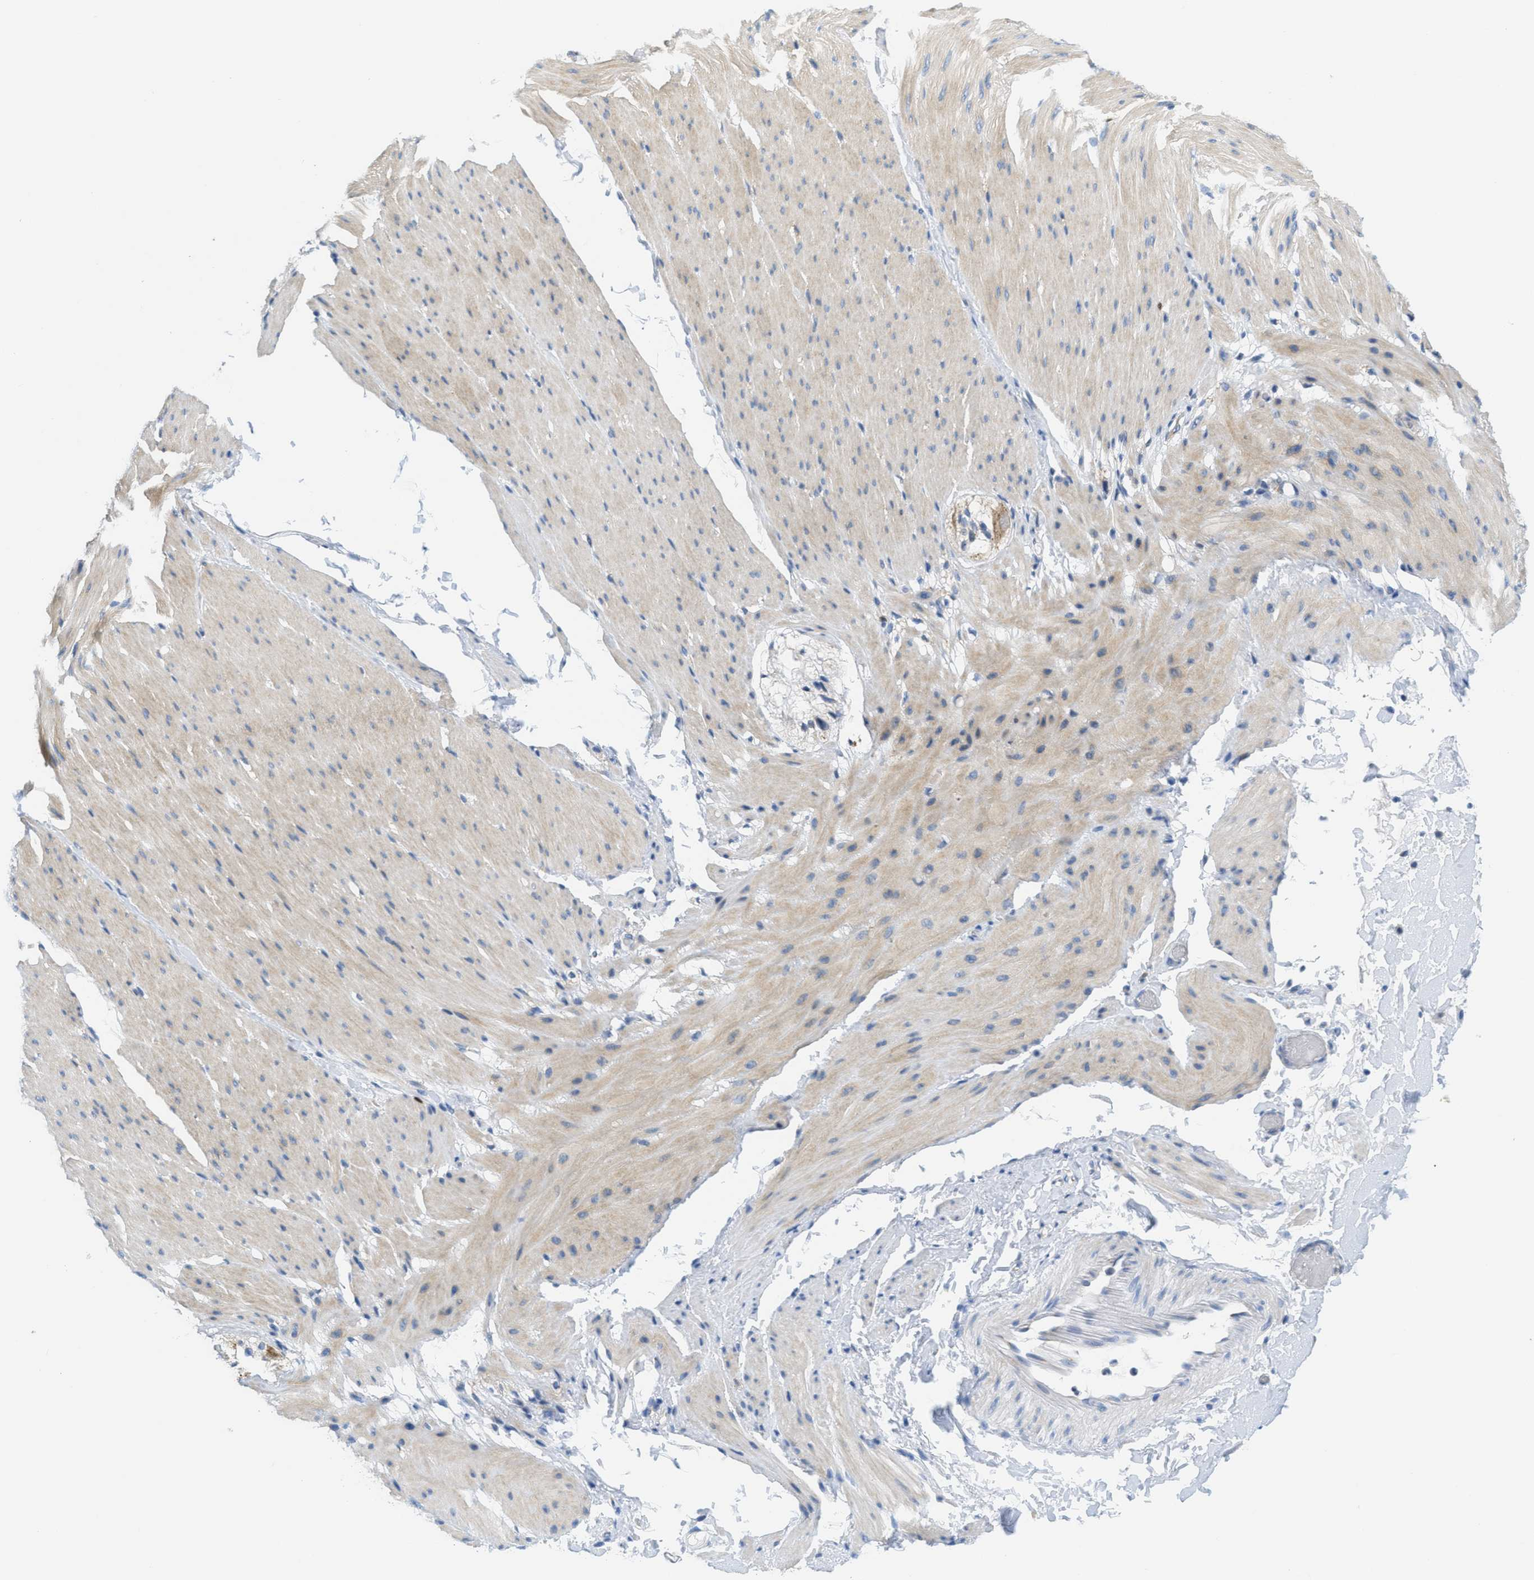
{"staining": {"intensity": "weak", "quantity": "25%-75%", "location": "cytoplasmic/membranous"}, "tissue": "smooth muscle", "cell_type": "Smooth muscle cells", "image_type": "normal", "snomed": [{"axis": "morphology", "description": "Normal tissue, NOS"}, {"axis": "topography", "description": "Smooth muscle"}, {"axis": "topography", "description": "Colon"}], "caption": "The photomicrograph reveals staining of unremarkable smooth muscle, revealing weak cytoplasmic/membranous protein positivity (brown color) within smooth muscle cells. (DAB IHC with brightfield microscopy, high magnification).", "gene": "PTDSS1", "patient": {"sex": "male", "age": 67}}